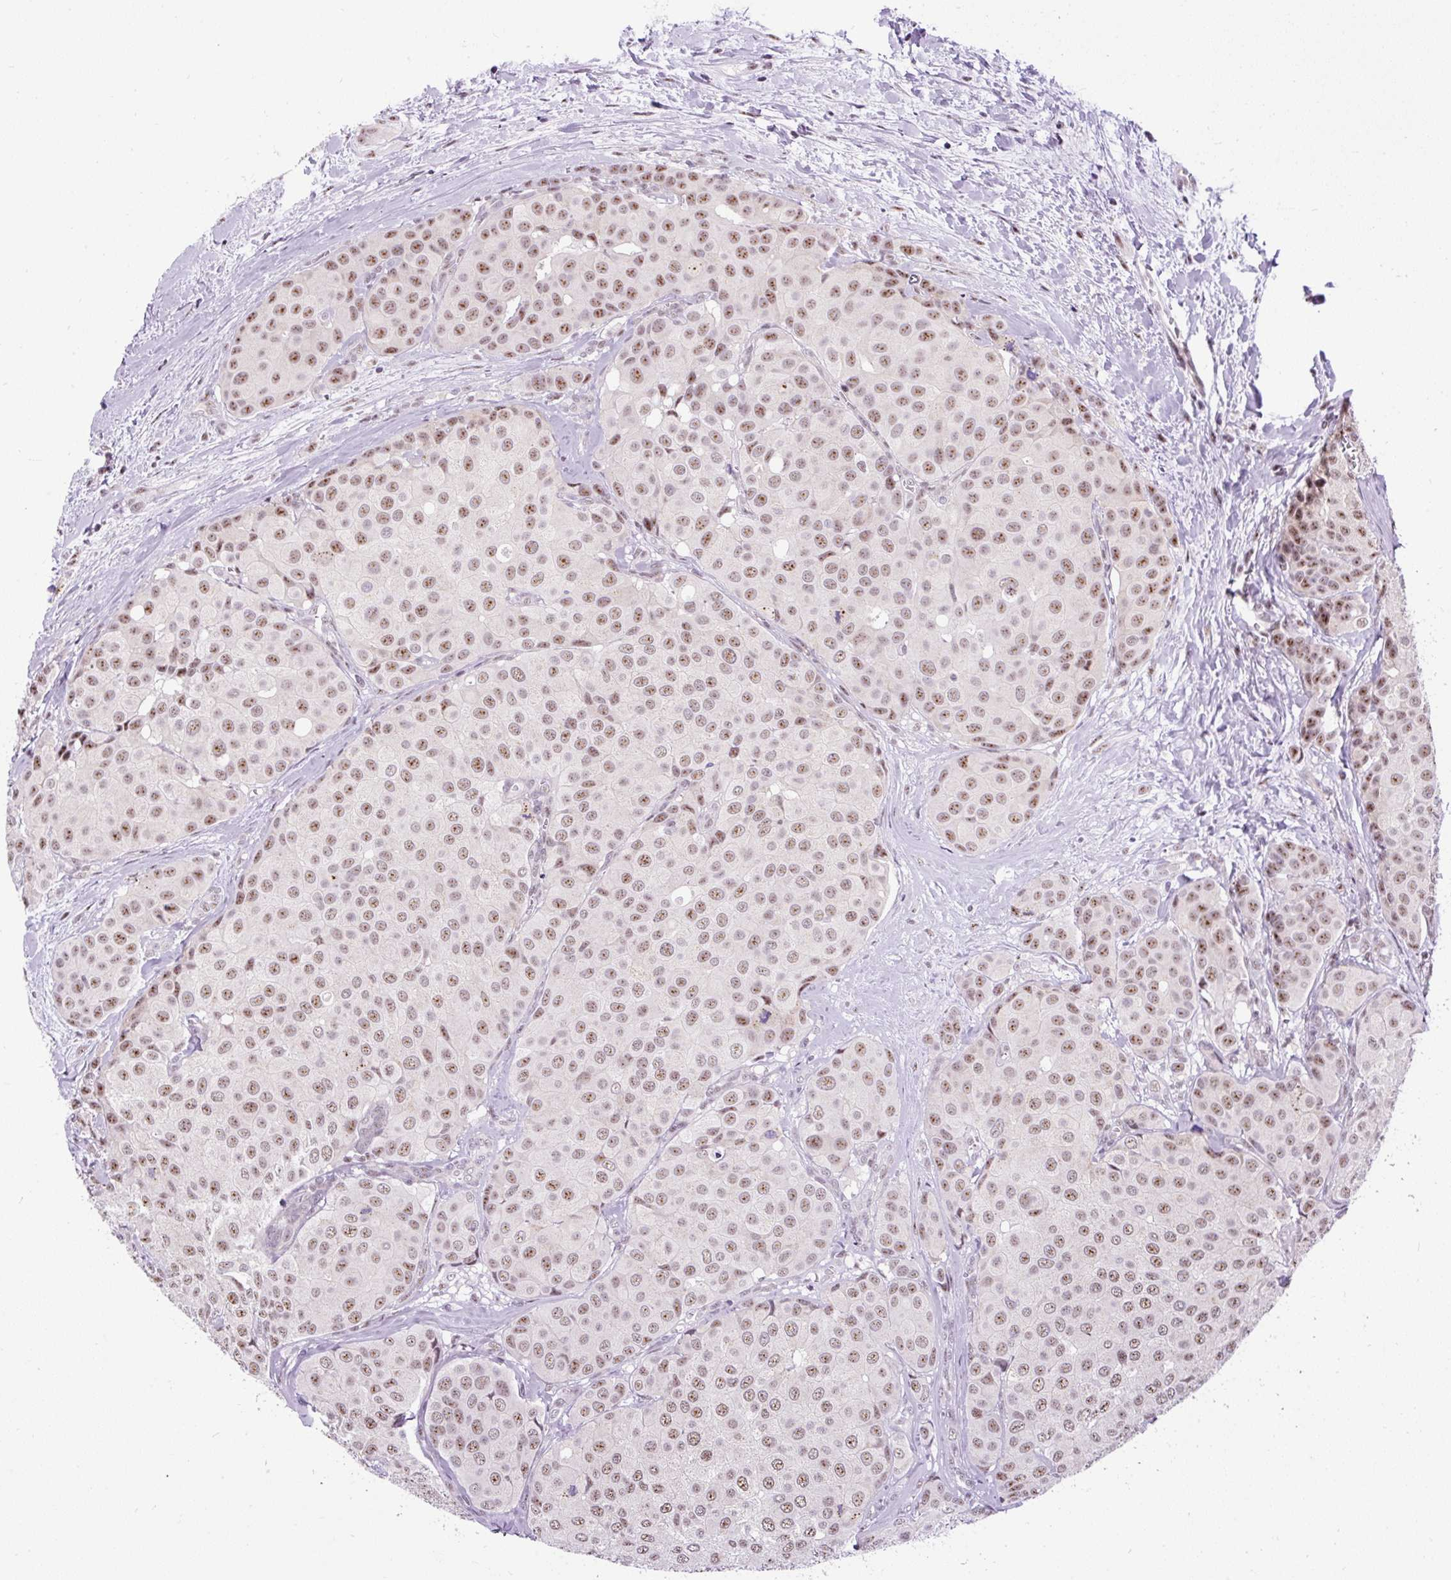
{"staining": {"intensity": "moderate", "quantity": ">75%", "location": "nuclear"}, "tissue": "breast cancer", "cell_type": "Tumor cells", "image_type": "cancer", "snomed": [{"axis": "morphology", "description": "Duct carcinoma"}, {"axis": "topography", "description": "Breast"}], "caption": "Immunohistochemical staining of human breast cancer (intraductal carcinoma) reveals medium levels of moderate nuclear expression in about >75% of tumor cells. (Brightfield microscopy of DAB IHC at high magnification).", "gene": "SMC5", "patient": {"sex": "female", "age": 70}}